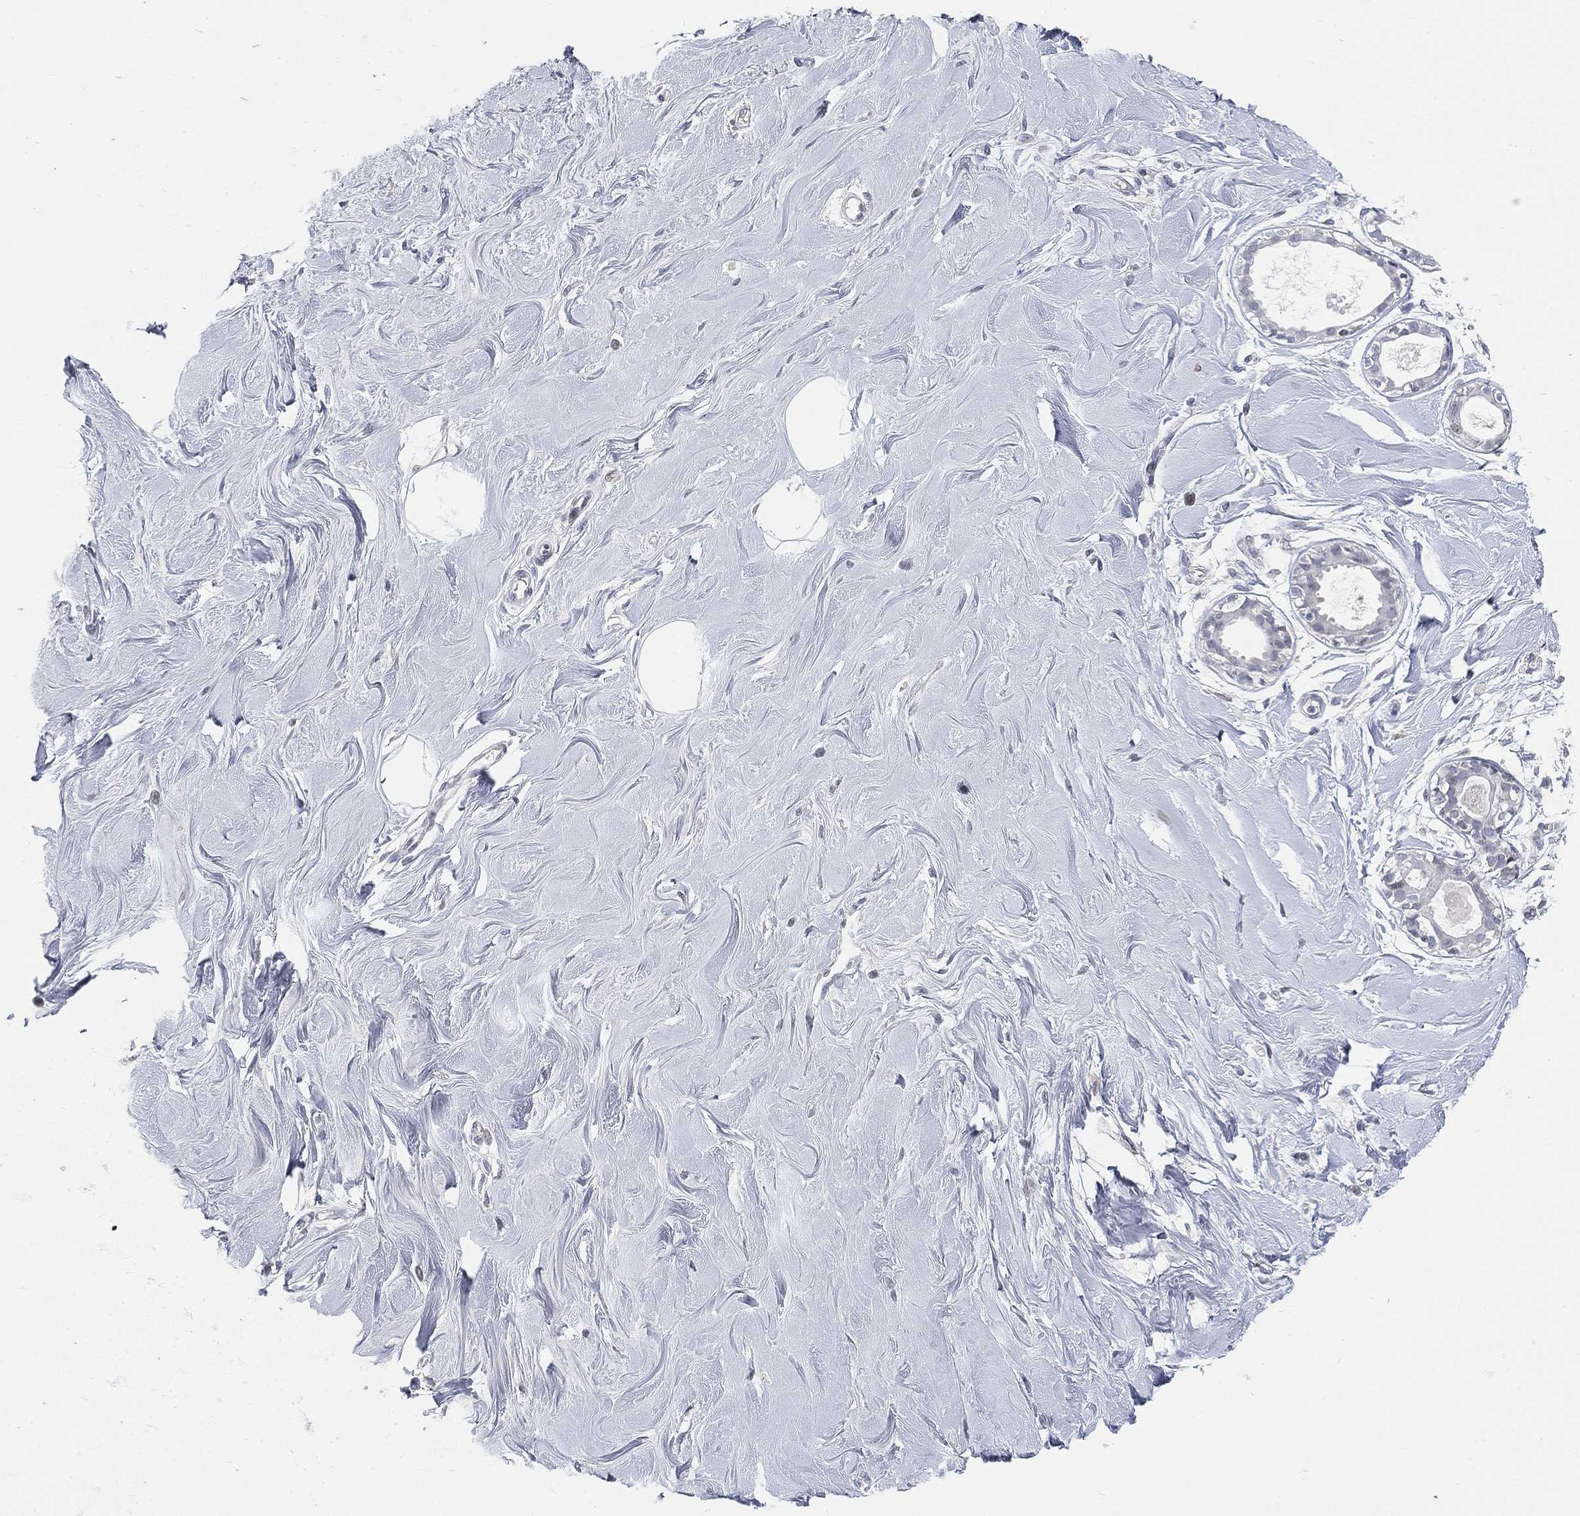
{"staining": {"intensity": "negative", "quantity": "none", "location": "none"}, "tissue": "soft tissue", "cell_type": "Fibroblasts", "image_type": "normal", "snomed": [{"axis": "morphology", "description": "Normal tissue, NOS"}, {"axis": "topography", "description": "Breast"}], "caption": "Immunohistochemical staining of unremarkable soft tissue exhibits no significant staining in fibroblasts.", "gene": "ARG1", "patient": {"sex": "female", "age": 49}}